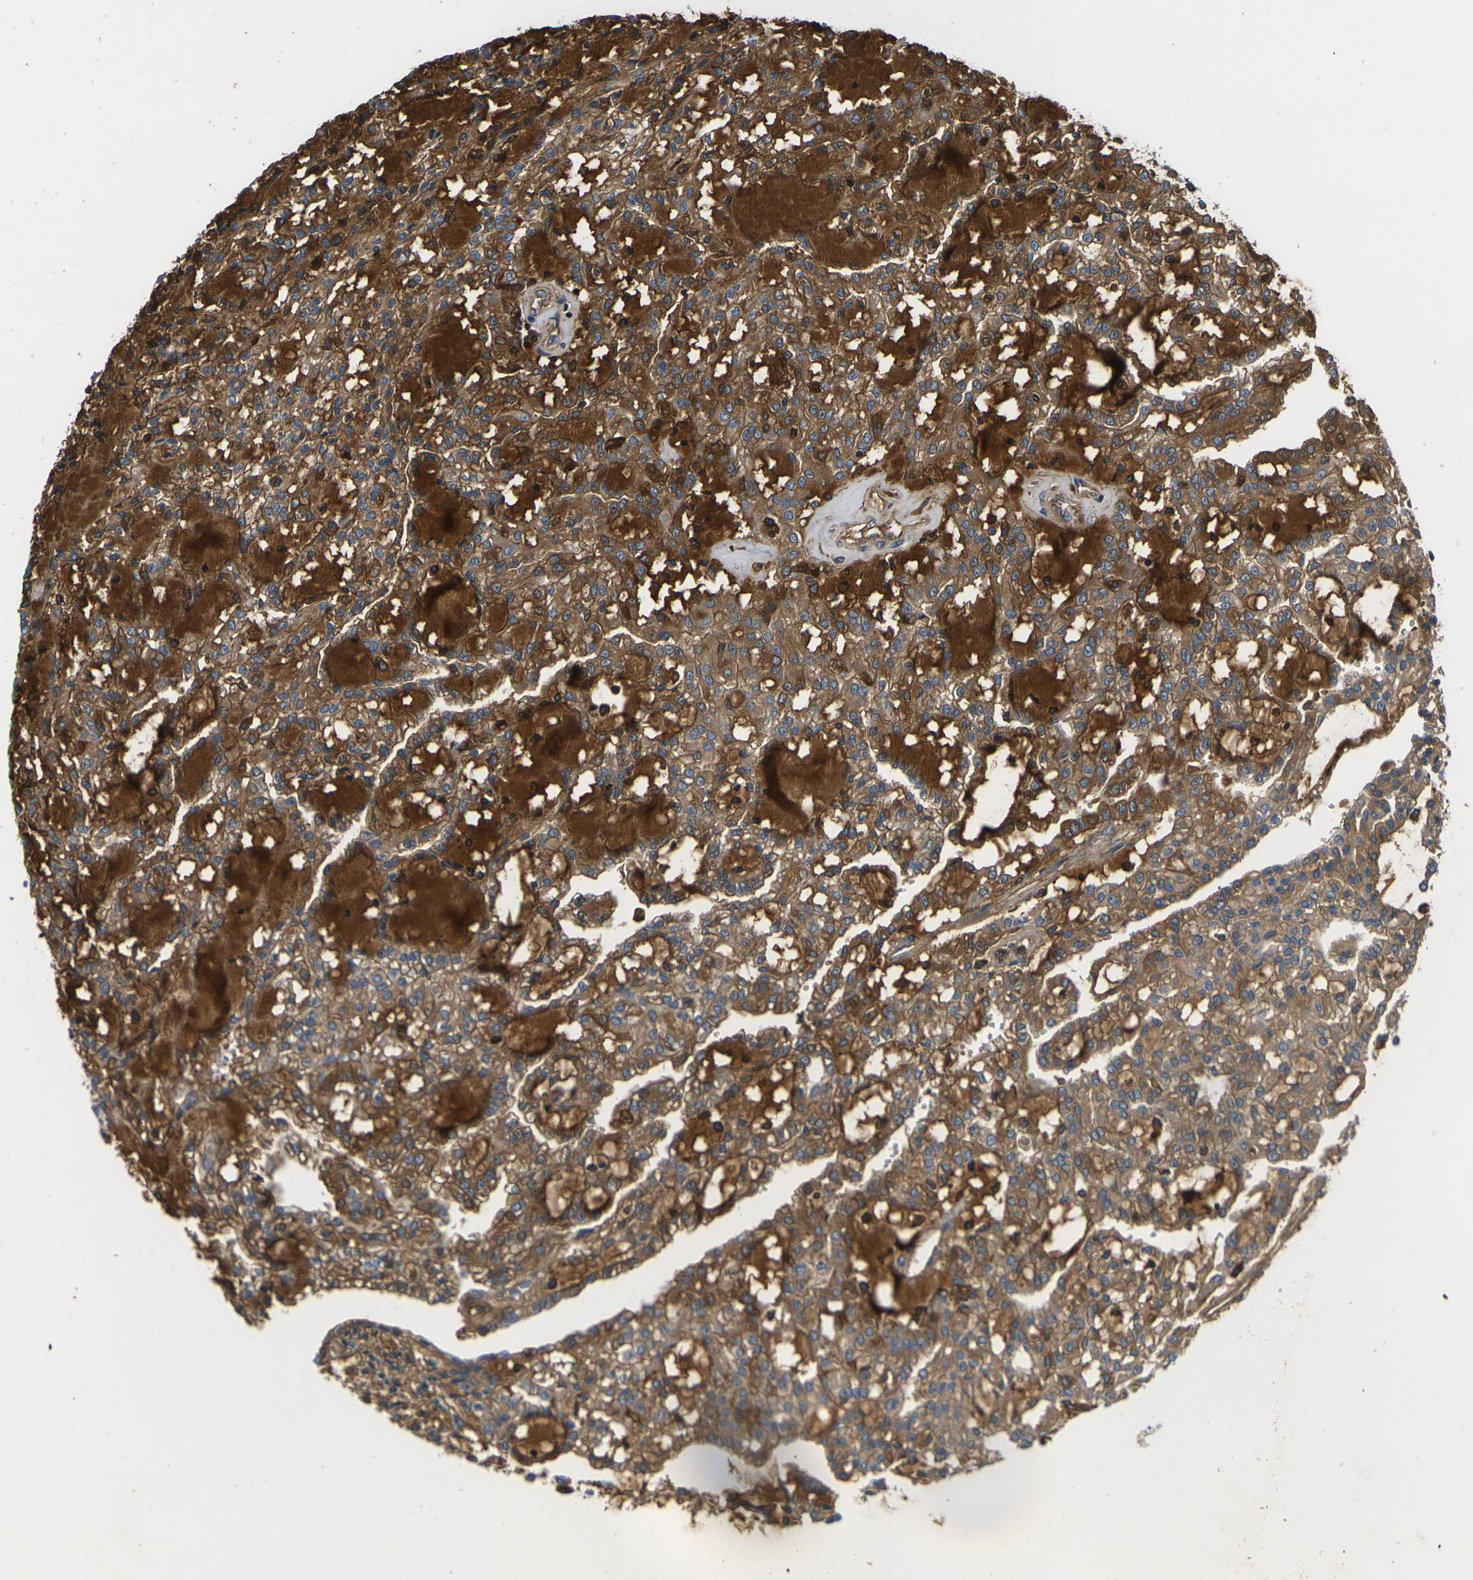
{"staining": {"intensity": "moderate", "quantity": ">75%", "location": "cytoplasmic/membranous"}, "tissue": "renal cancer", "cell_type": "Tumor cells", "image_type": "cancer", "snomed": [{"axis": "morphology", "description": "Adenocarcinoma, NOS"}, {"axis": "topography", "description": "Kidney"}], "caption": "A high-resolution histopathology image shows immunohistochemistry staining of renal cancer (adenocarcinoma), which exhibits moderate cytoplasmic/membranous positivity in approximately >75% of tumor cells.", "gene": "HSPG2", "patient": {"sex": "male", "age": 63}}